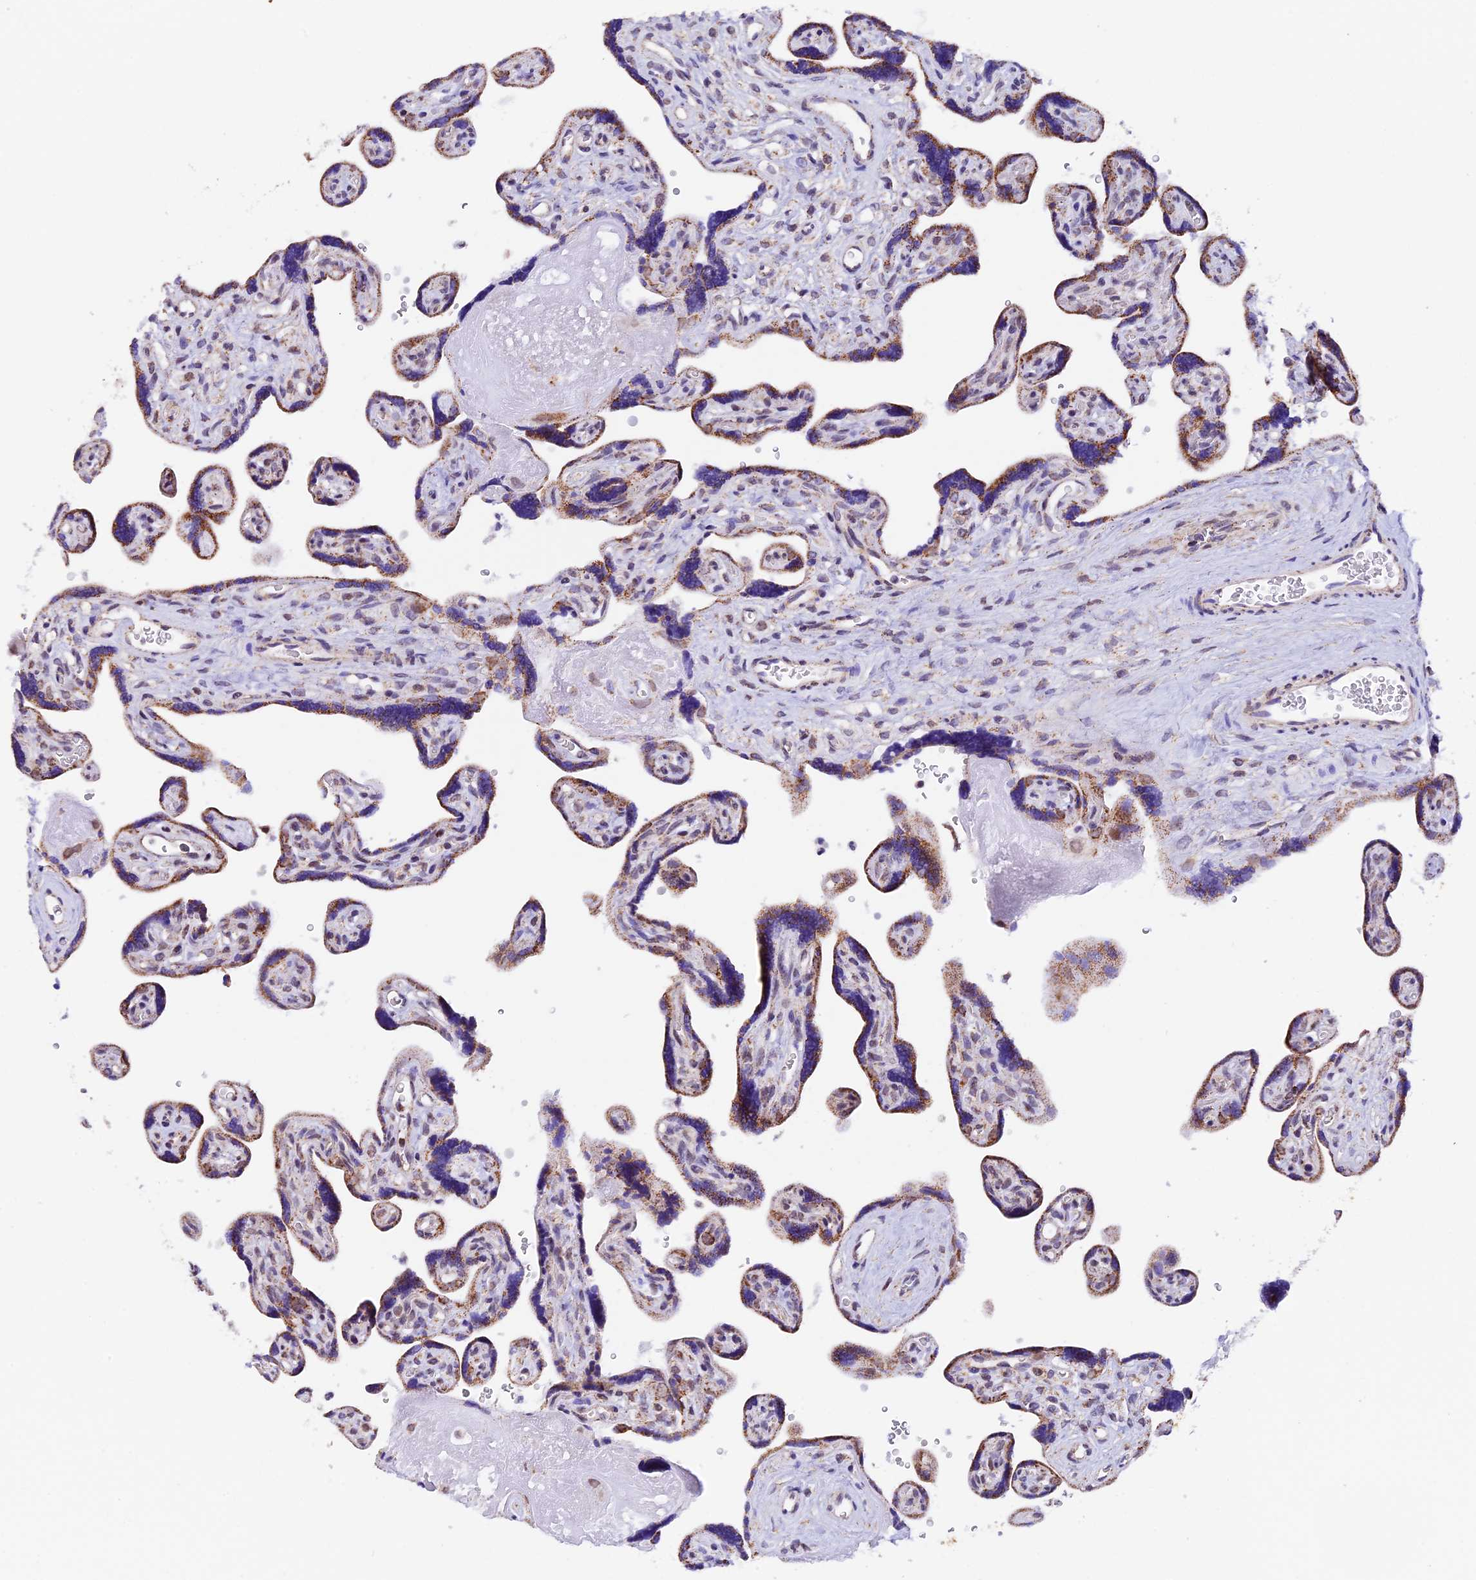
{"staining": {"intensity": "moderate", "quantity": "25%-75%", "location": "cytoplasmic/membranous"}, "tissue": "placenta", "cell_type": "Trophoblastic cells", "image_type": "normal", "snomed": [{"axis": "morphology", "description": "Normal tissue, NOS"}, {"axis": "topography", "description": "Placenta"}], "caption": "A photomicrograph of human placenta stained for a protein displays moderate cytoplasmic/membranous brown staining in trophoblastic cells.", "gene": "TFAM", "patient": {"sex": "female", "age": 39}}